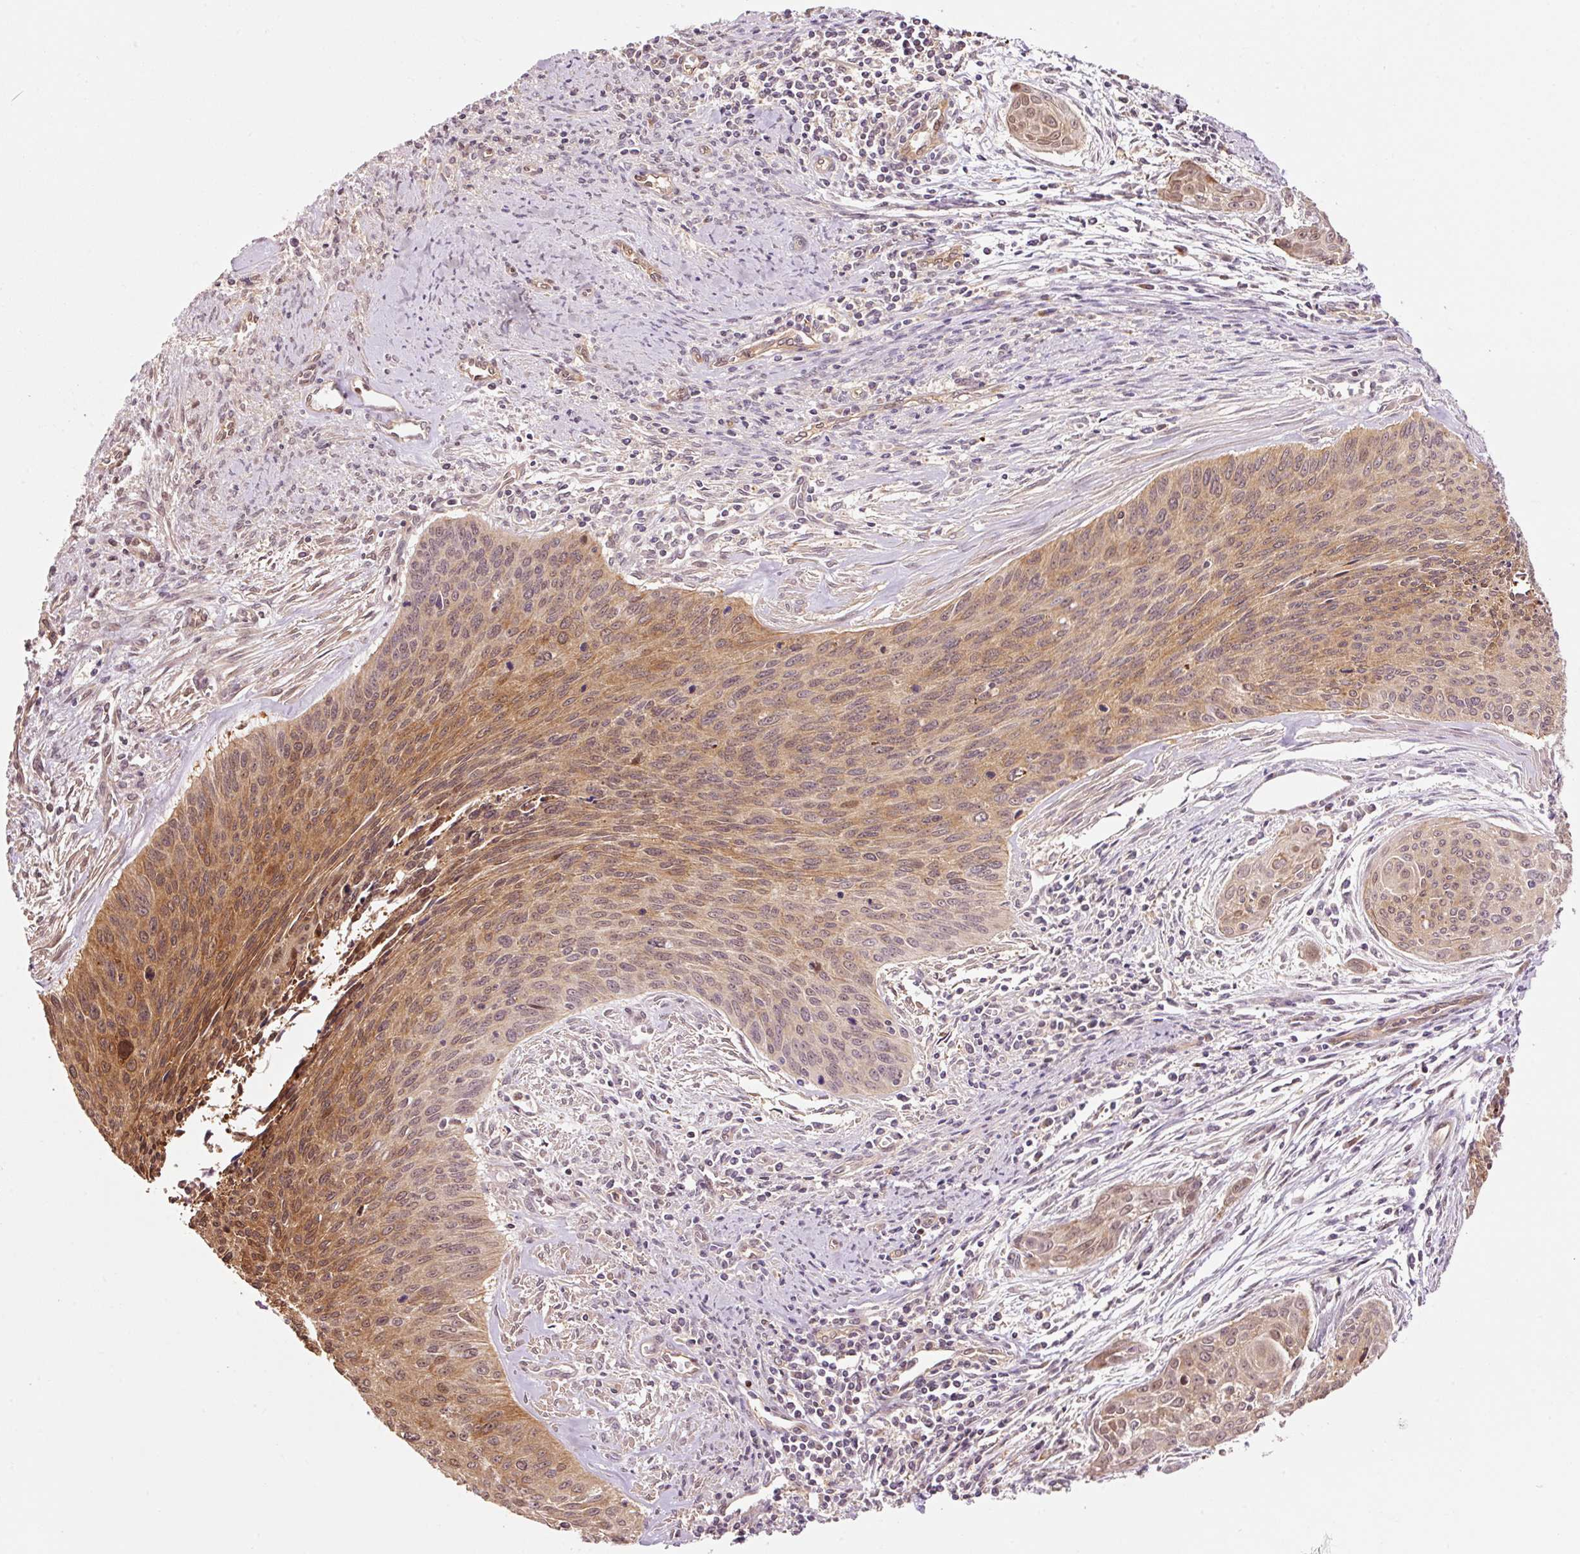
{"staining": {"intensity": "moderate", "quantity": "25%-75%", "location": "cytoplasmic/membranous,nuclear"}, "tissue": "cervical cancer", "cell_type": "Tumor cells", "image_type": "cancer", "snomed": [{"axis": "morphology", "description": "Squamous cell carcinoma, NOS"}, {"axis": "topography", "description": "Cervix"}], "caption": "Immunohistochemical staining of cervical cancer reveals medium levels of moderate cytoplasmic/membranous and nuclear protein staining in approximately 25%-75% of tumor cells.", "gene": "FBXL14", "patient": {"sex": "female", "age": 55}}